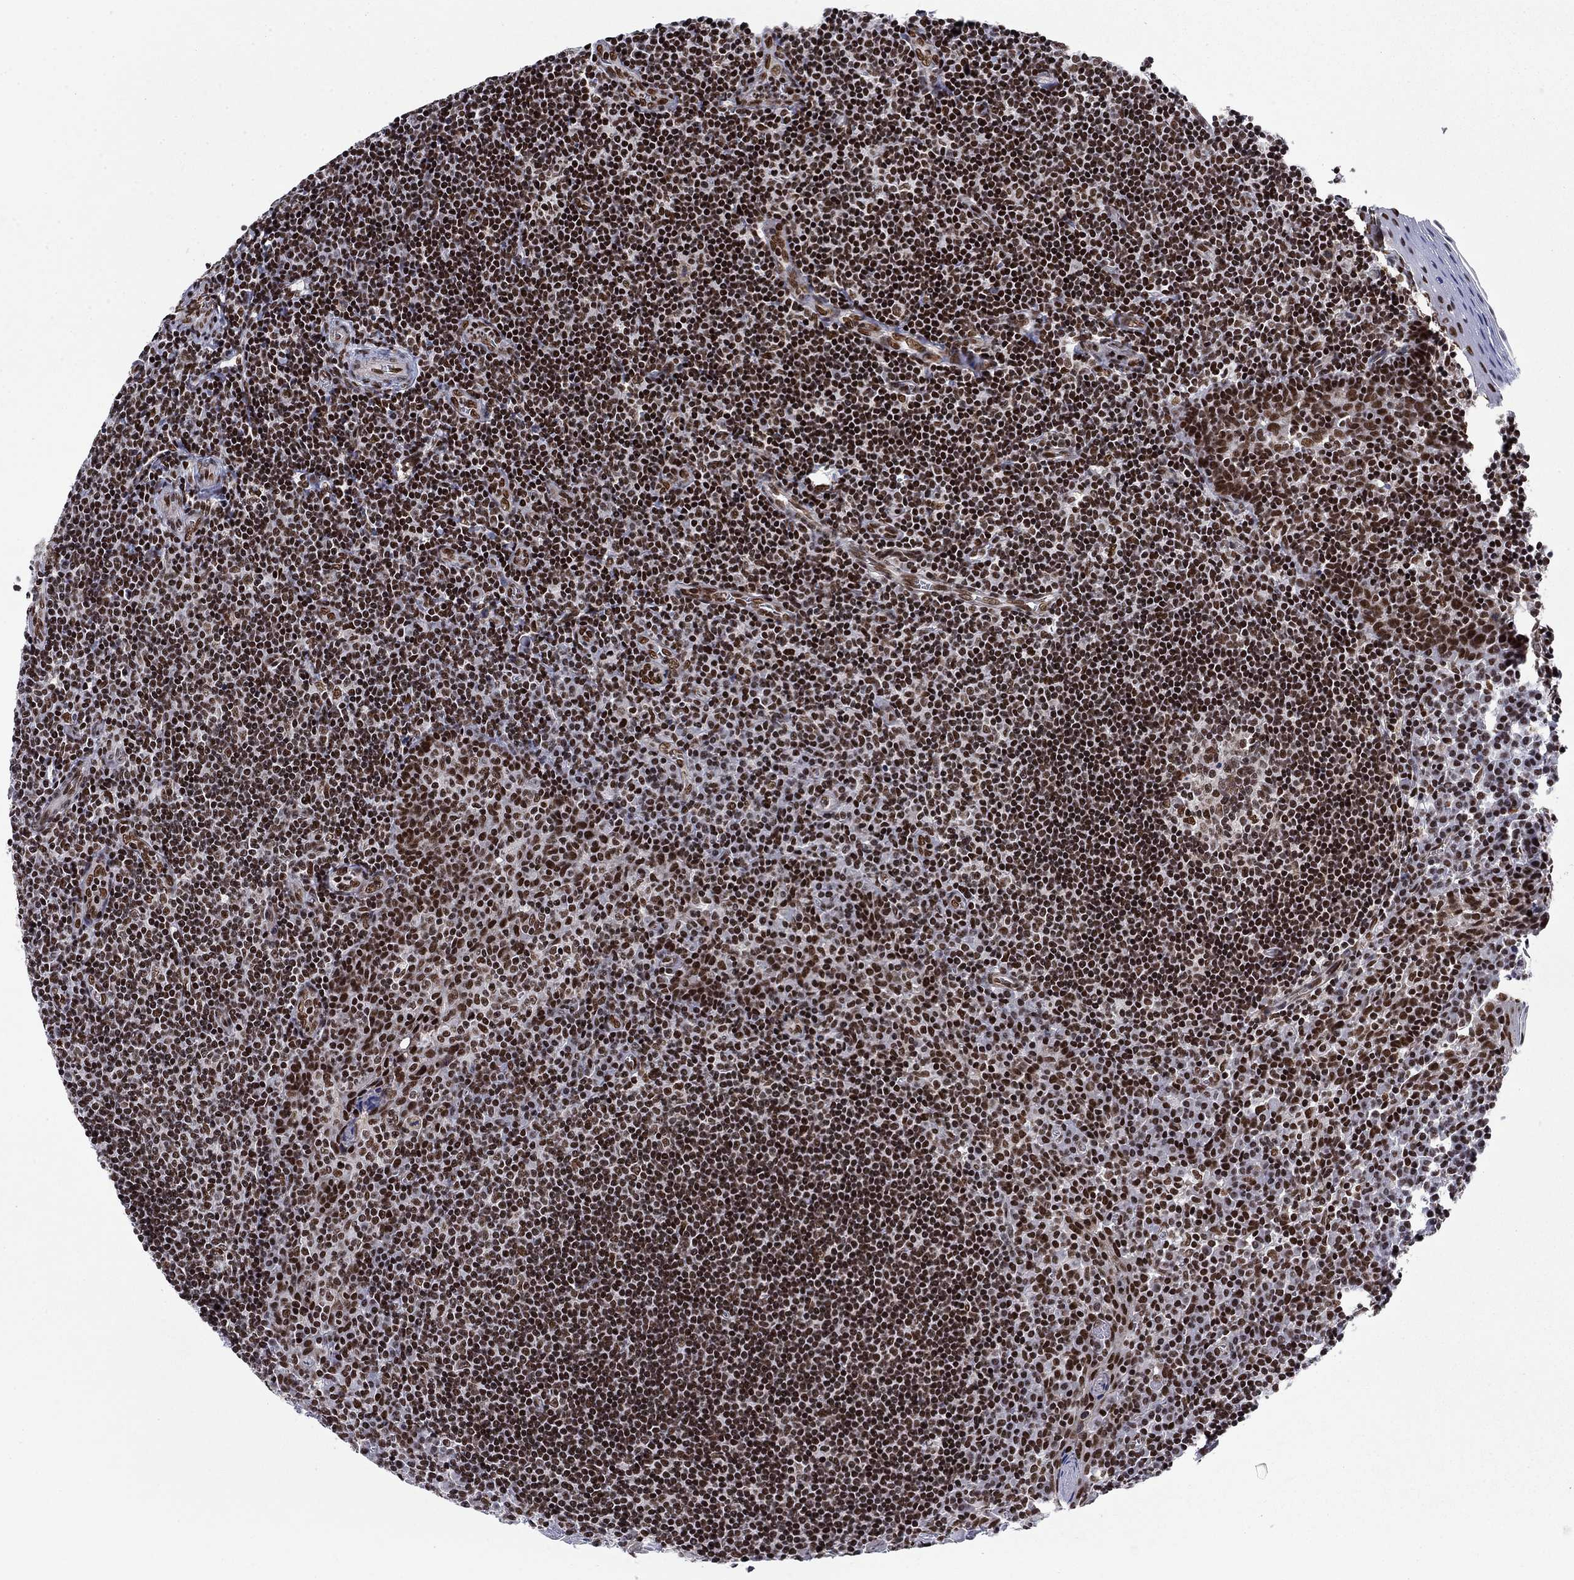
{"staining": {"intensity": "strong", "quantity": "<25%", "location": "nuclear"}, "tissue": "tonsil", "cell_type": "Germinal center cells", "image_type": "normal", "snomed": [{"axis": "morphology", "description": "Normal tissue, NOS"}, {"axis": "morphology", "description": "Inflammation, NOS"}, {"axis": "topography", "description": "Tonsil"}], "caption": "Human tonsil stained for a protein (brown) demonstrates strong nuclear positive staining in approximately <25% of germinal center cells.", "gene": "RPRD1B", "patient": {"sex": "female", "age": 31}}